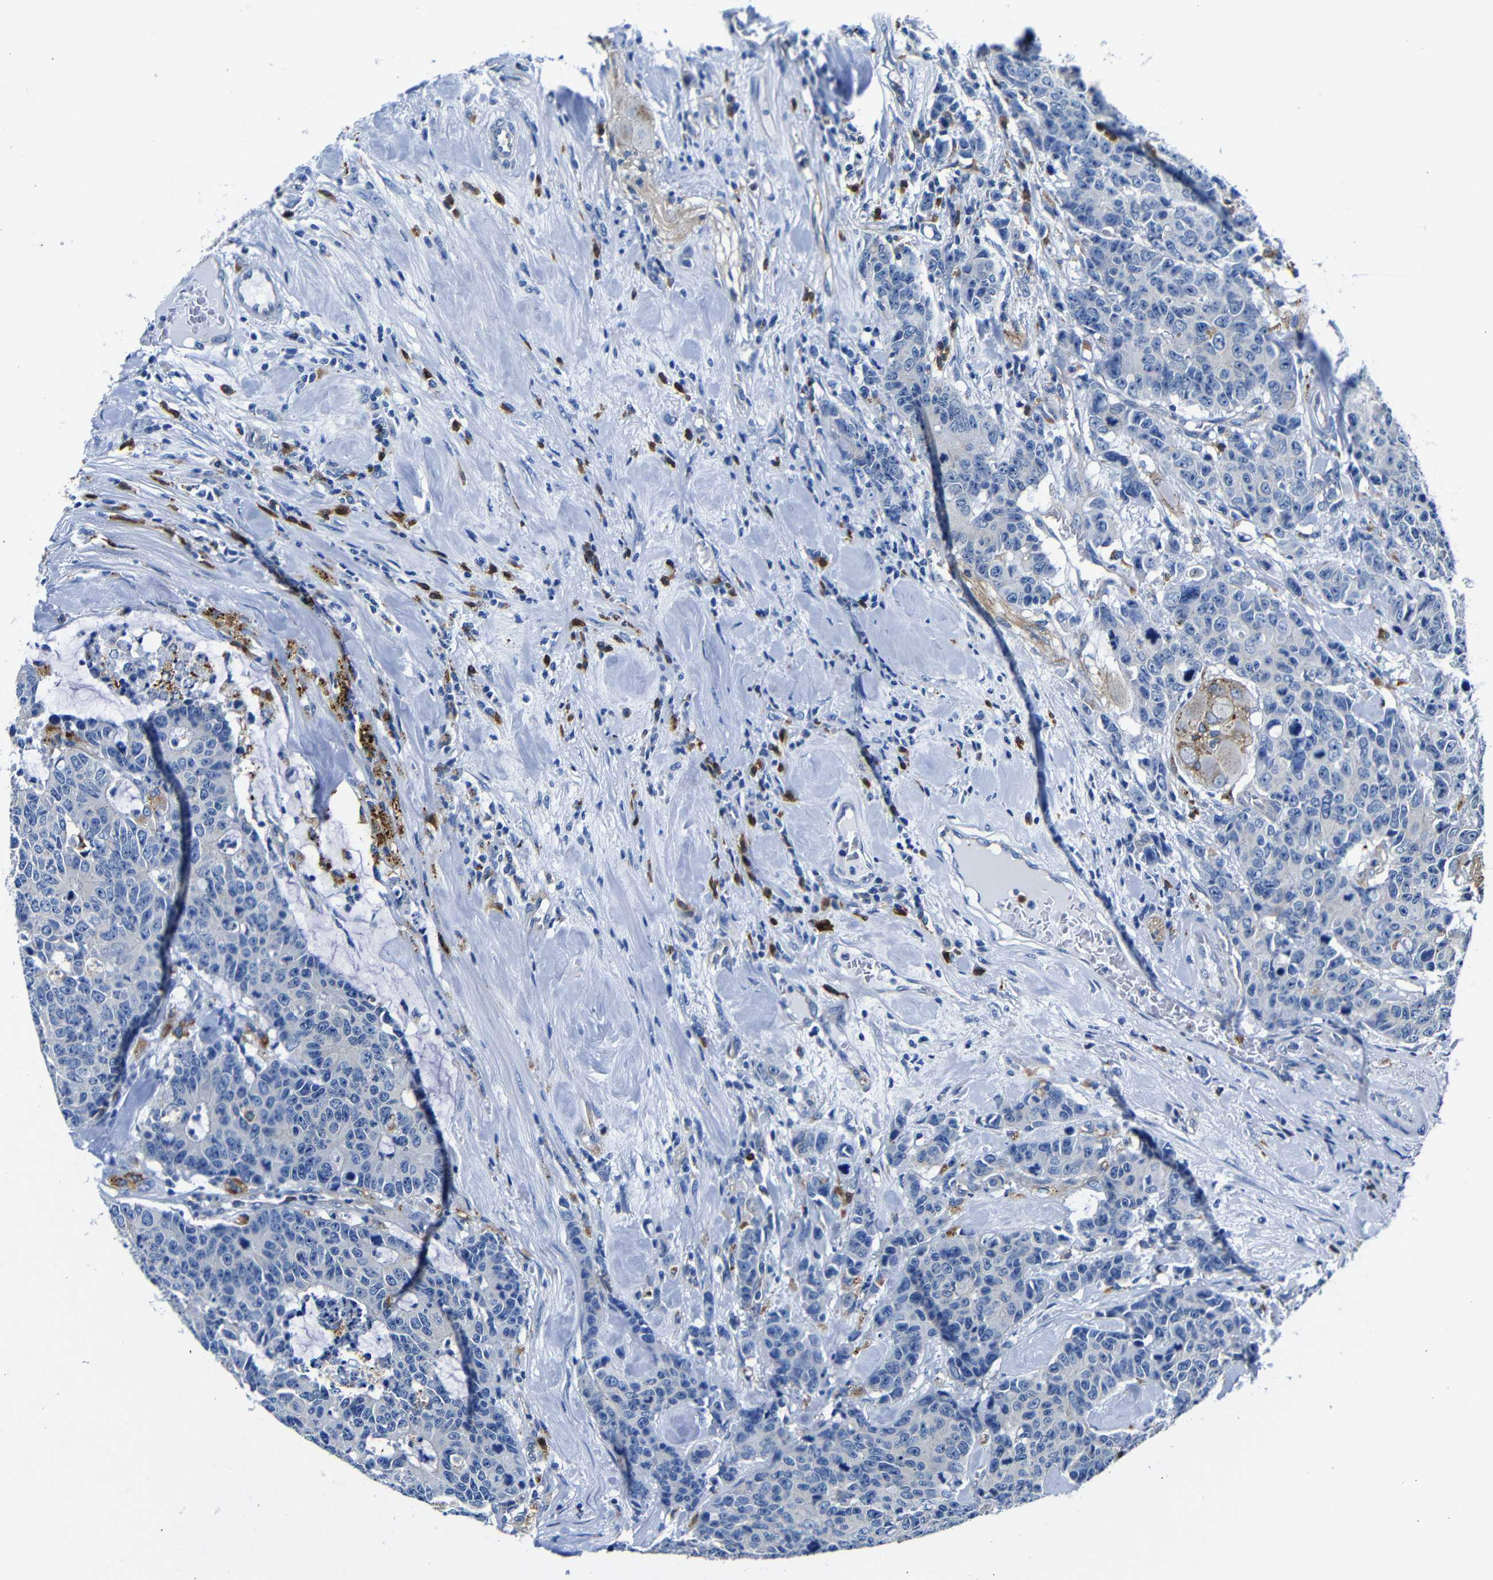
{"staining": {"intensity": "negative", "quantity": "none", "location": "none"}, "tissue": "colorectal cancer", "cell_type": "Tumor cells", "image_type": "cancer", "snomed": [{"axis": "morphology", "description": "Adenocarcinoma, NOS"}, {"axis": "topography", "description": "Colon"}], "caption": "Immunohistochemical staining of human adenocarcinoma (colorectal) demonstrates no significant staining in tumor cells.", "gene": "GIMAP2", "patient": {"sex": "female", "age": 86}}